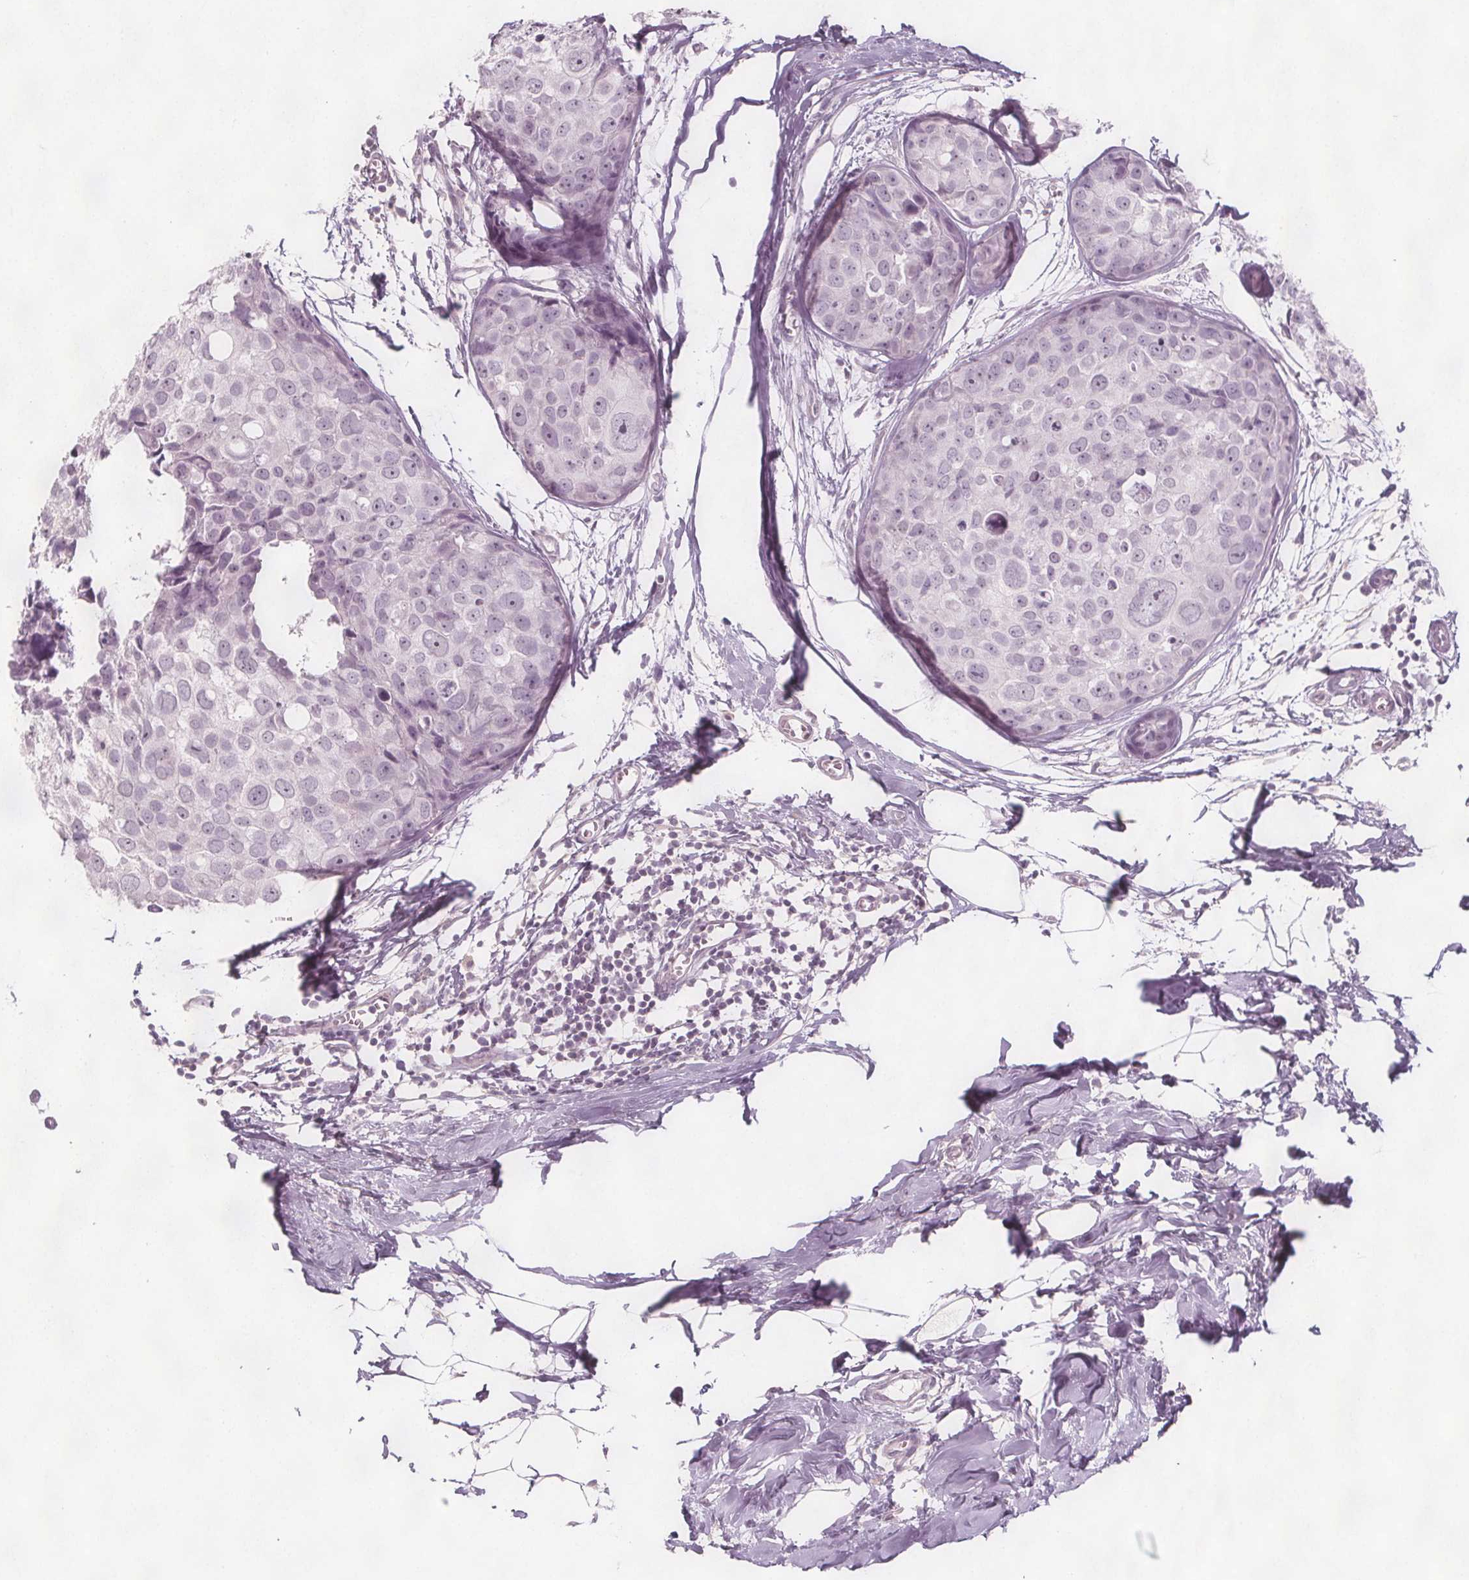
{"staining": {"intensity": "negative", "quantity": "none", "location": "none"}, "tissue": "breast cancer", "cell_type": "Tumor cells", "image_type": "cancer", "snomed": [{"axis": "morphology", "description": "Duct carcinoma"}, {"axis": "topography", "description": "Breast"}], "caption": "Protein analysis of breast cancer (infiltrating ductal carcinoma) shows no significant positivity in tumor cells. (Brightfield microscopy of DAB (3,3'-diaminobenzidine) immunohistochemistry (IHC) at high magnification).", "gene": "C1orf167", "patient": {"sex": "female", "age": 38}}